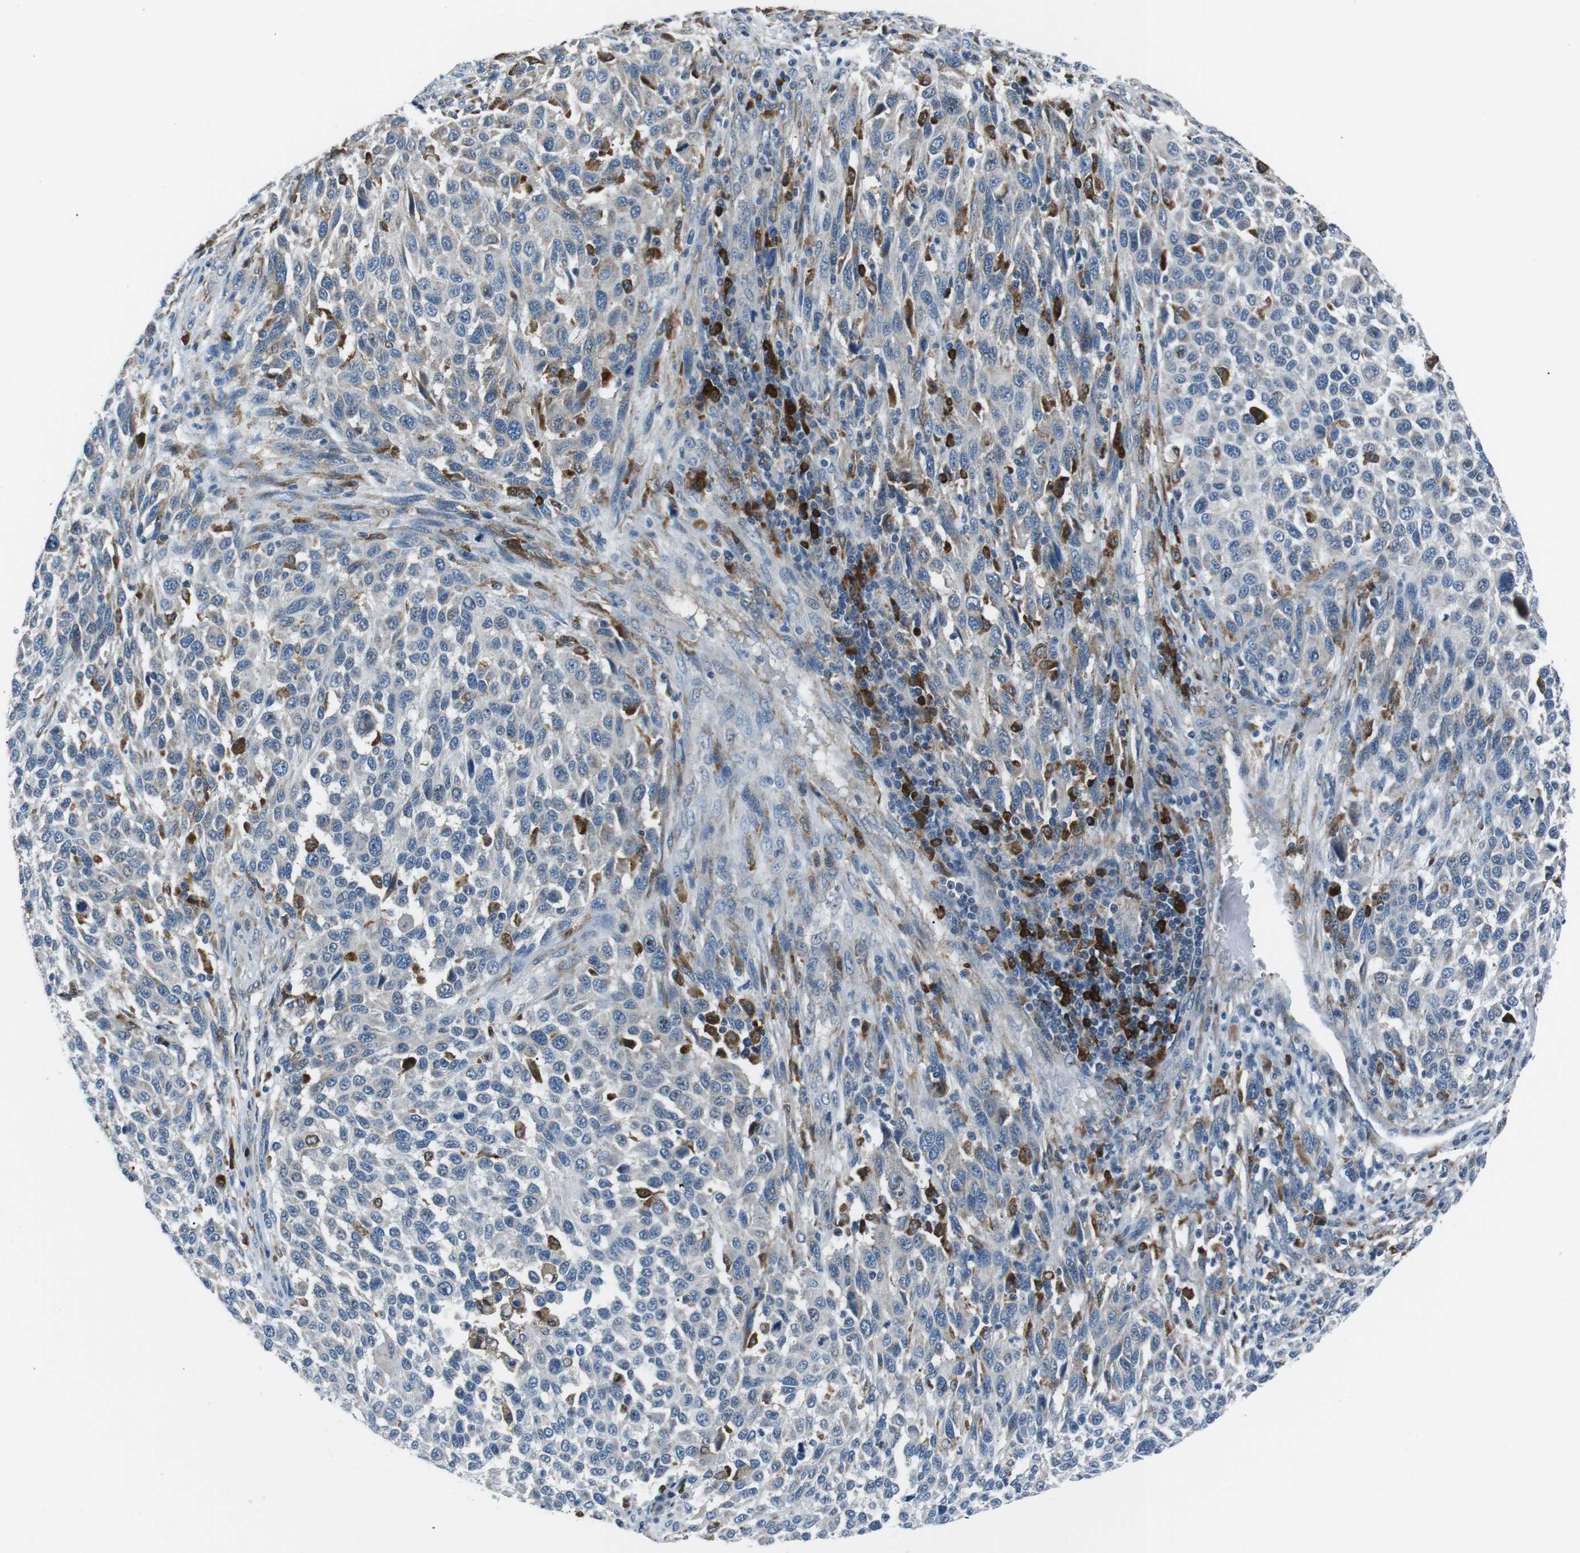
{"staining": {"intensity": "negative", "quantity": "none", "location": "none"}, "tissue": "melanoma", "cell_type": "Tumor cells", "image_type": "cancer", "snomed": [{"axis": "morphology", "description": "Malignant melanoma, Metastatic site"}, {"axis": "topography", "description": "Lymph node"}], "caption": "High power microscopy image of an immunohistochemistry (IHC) image of melanoma, revealing no significant positivity in tumor cells.", "gene": "BLNK", "patient": {"sex": "male", "age": 61}}